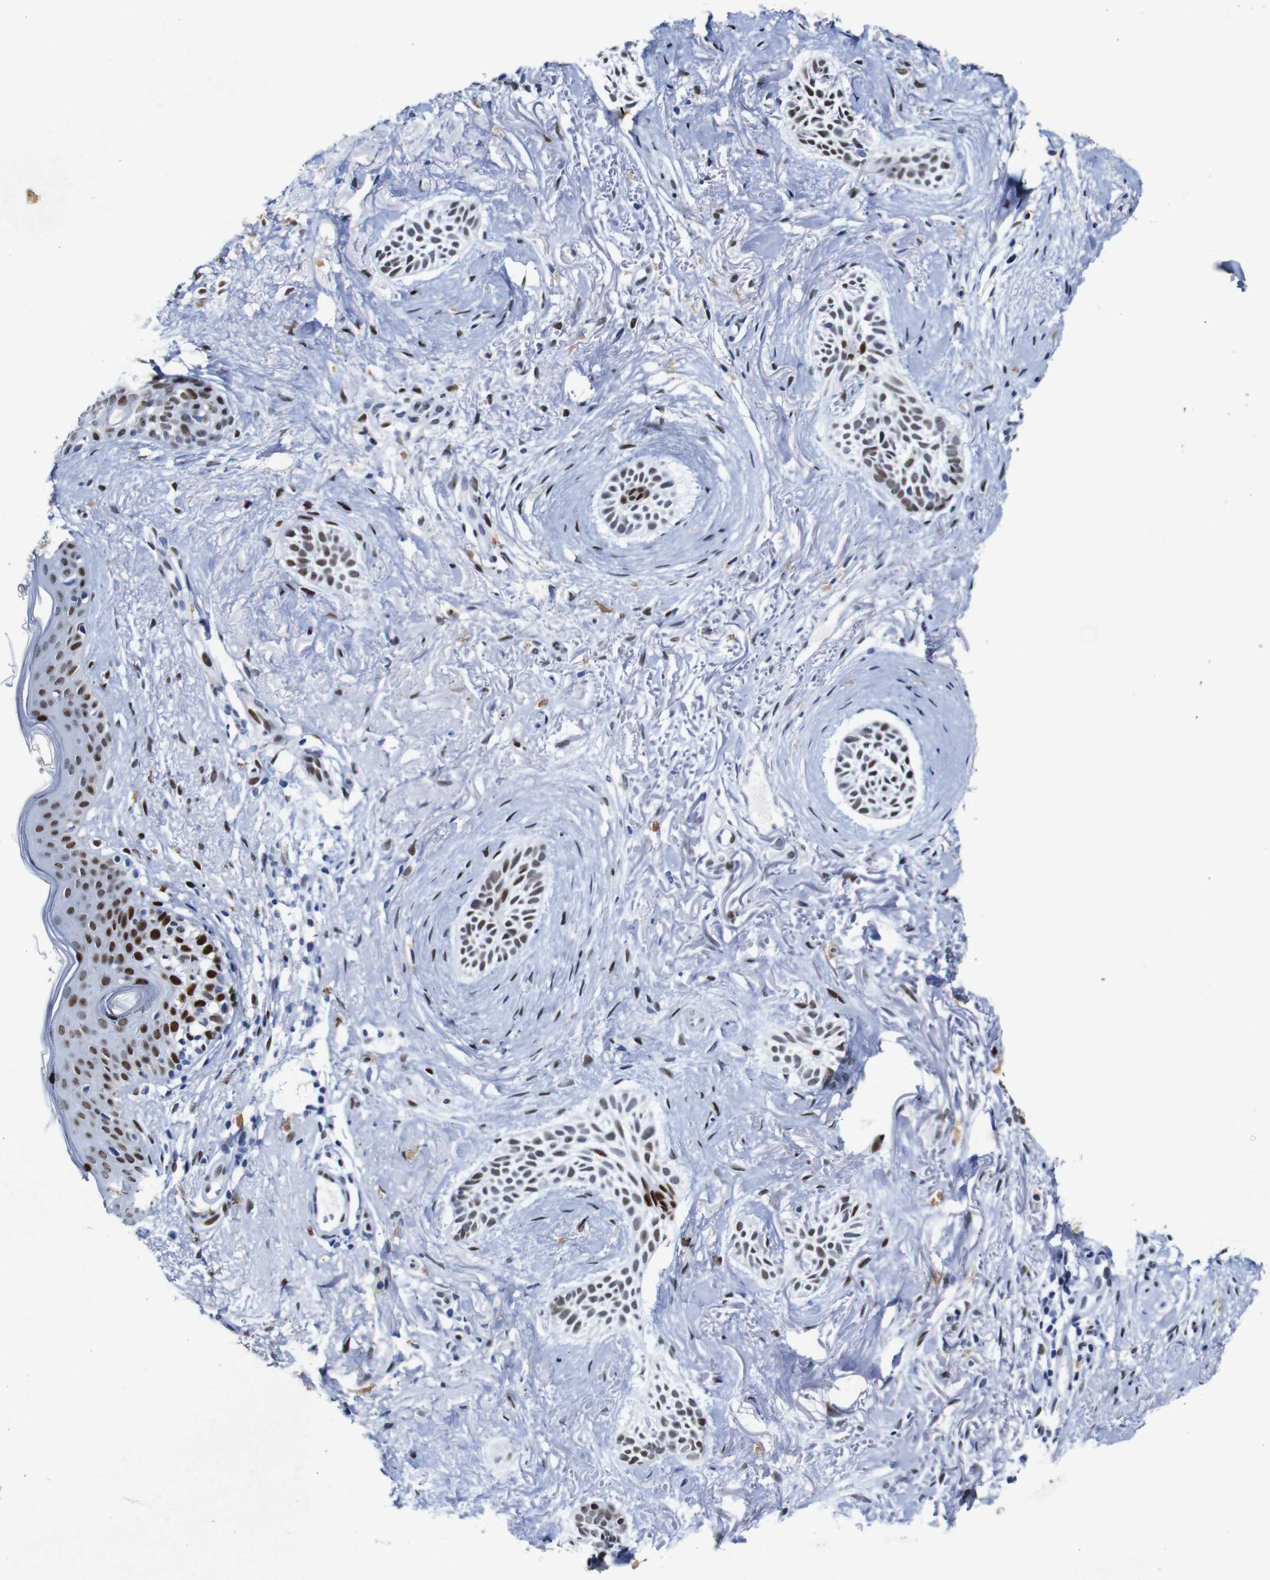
{"staining": {"intensity": "weak", "quantity": ">75%", "location": "nuclear"}, "tissue": "skin cancer", "cell_type": "Tumor cells", "image_type": "cancer", "snomed": [{"axis": "morphology", "description": "Normal tissue, NOS"}, {"axis": "morphology", "description": "Basal cell carcinoma"}, {"axis": "topography", "description": "Skin"}], "caption": "IHC (DAB) staining of human skin cancer (basal cell carcinoma) reveals weak nuclear protein expression in approximately >75% of tumor cells.", "gene": "FOSL2", "patient": {"sex": "female", "age": 84}}